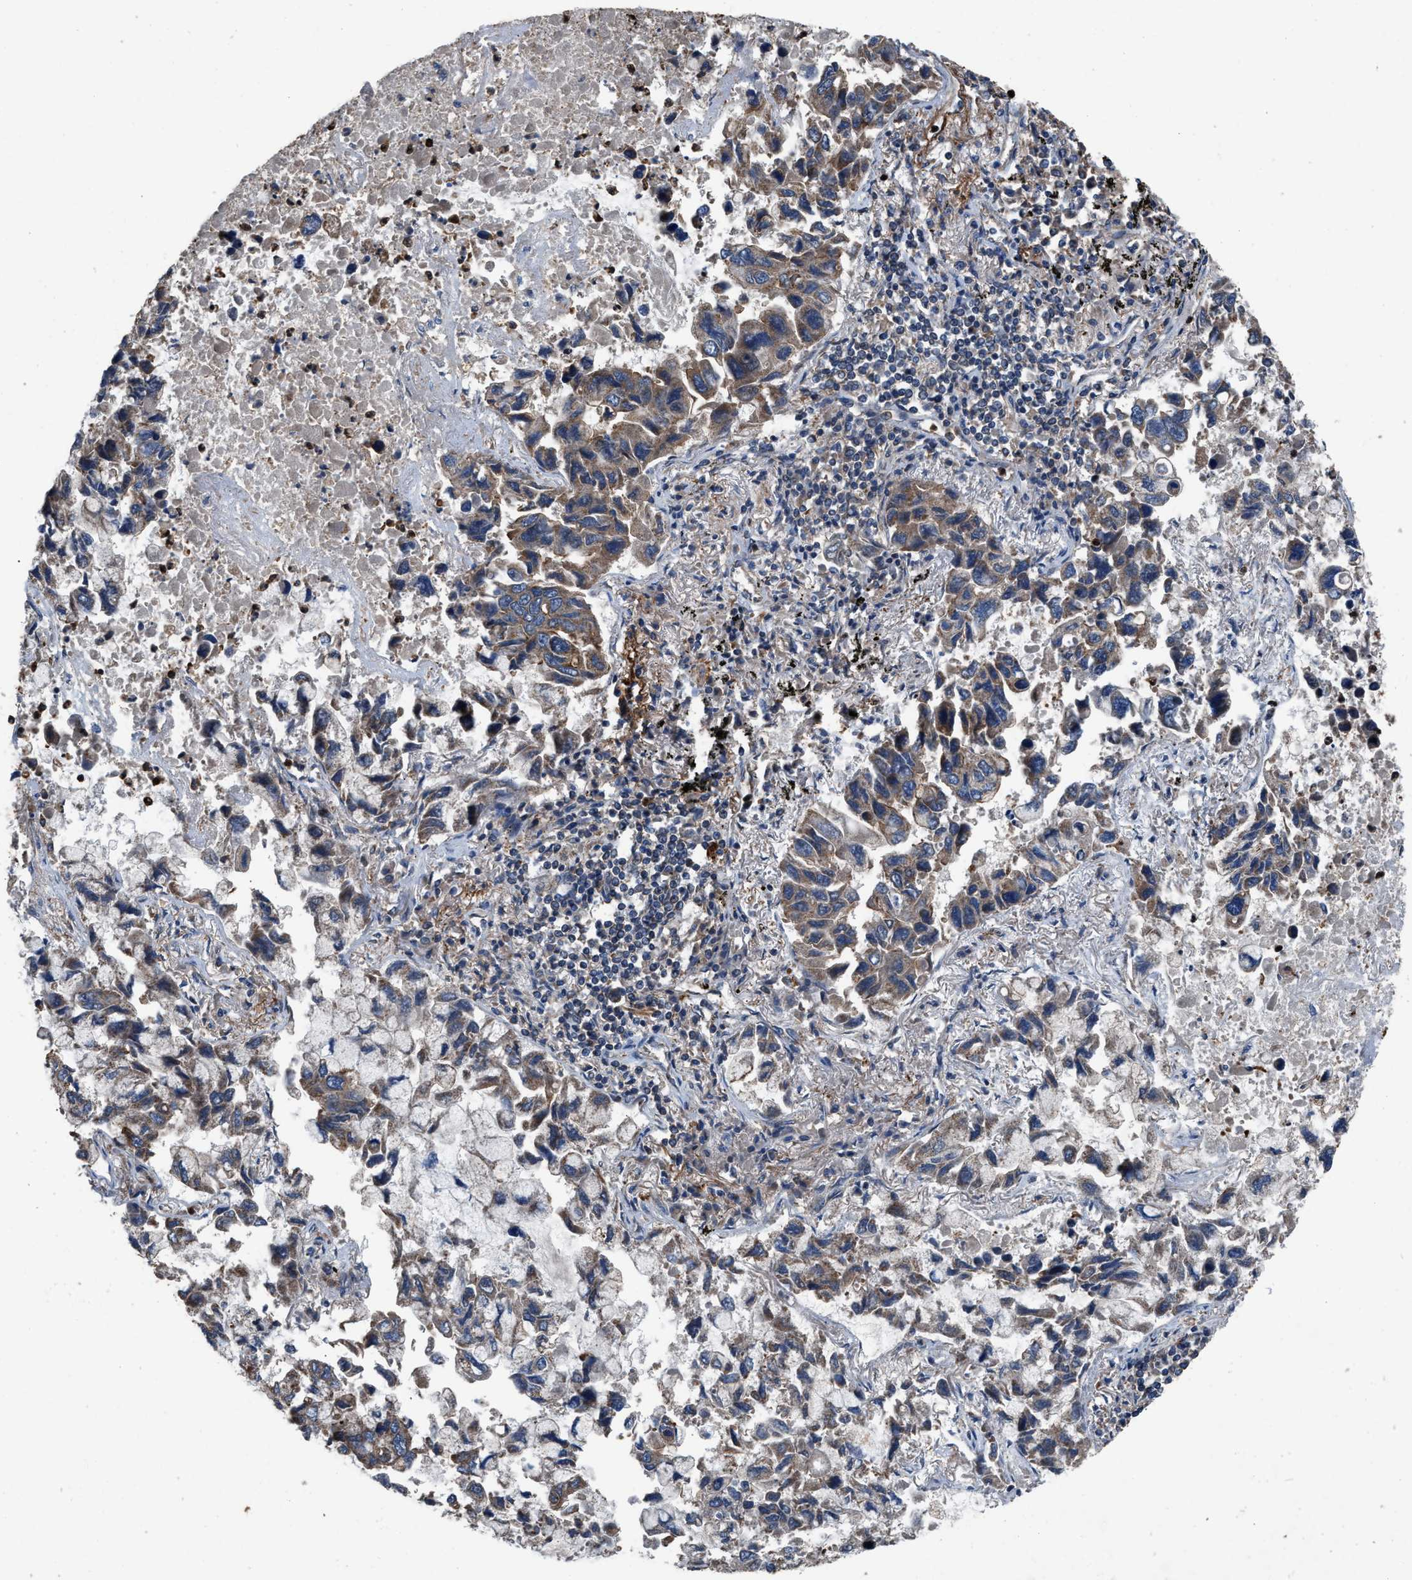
{"staining": {"intensity": "moderate", "quantity": ">75%", "location": "cytoplasmic/membranous"}, "tissue": "lung cancer", "cell_type": "Tumor cells", "image_type": "cancer", "snomed": [{"axis": "morphology", "description": "Adenocarcinoma, NOS"}, {"axis": "topography", "description": "Lung"}], "caption": "Immunohistochemistry (IHC) photomicrograph of neoplastic tissue: human lung adenocarcinoma stained using immunohistochemistry (IHC) shows medium levels of moderate protein expression localized specifically in the cytoplasmic/membranous of tumor cells, appearing as a cytoplasmic/membranous brown color.", "gene": "USP25", "patient": {"sex": "male", "age": 64}}